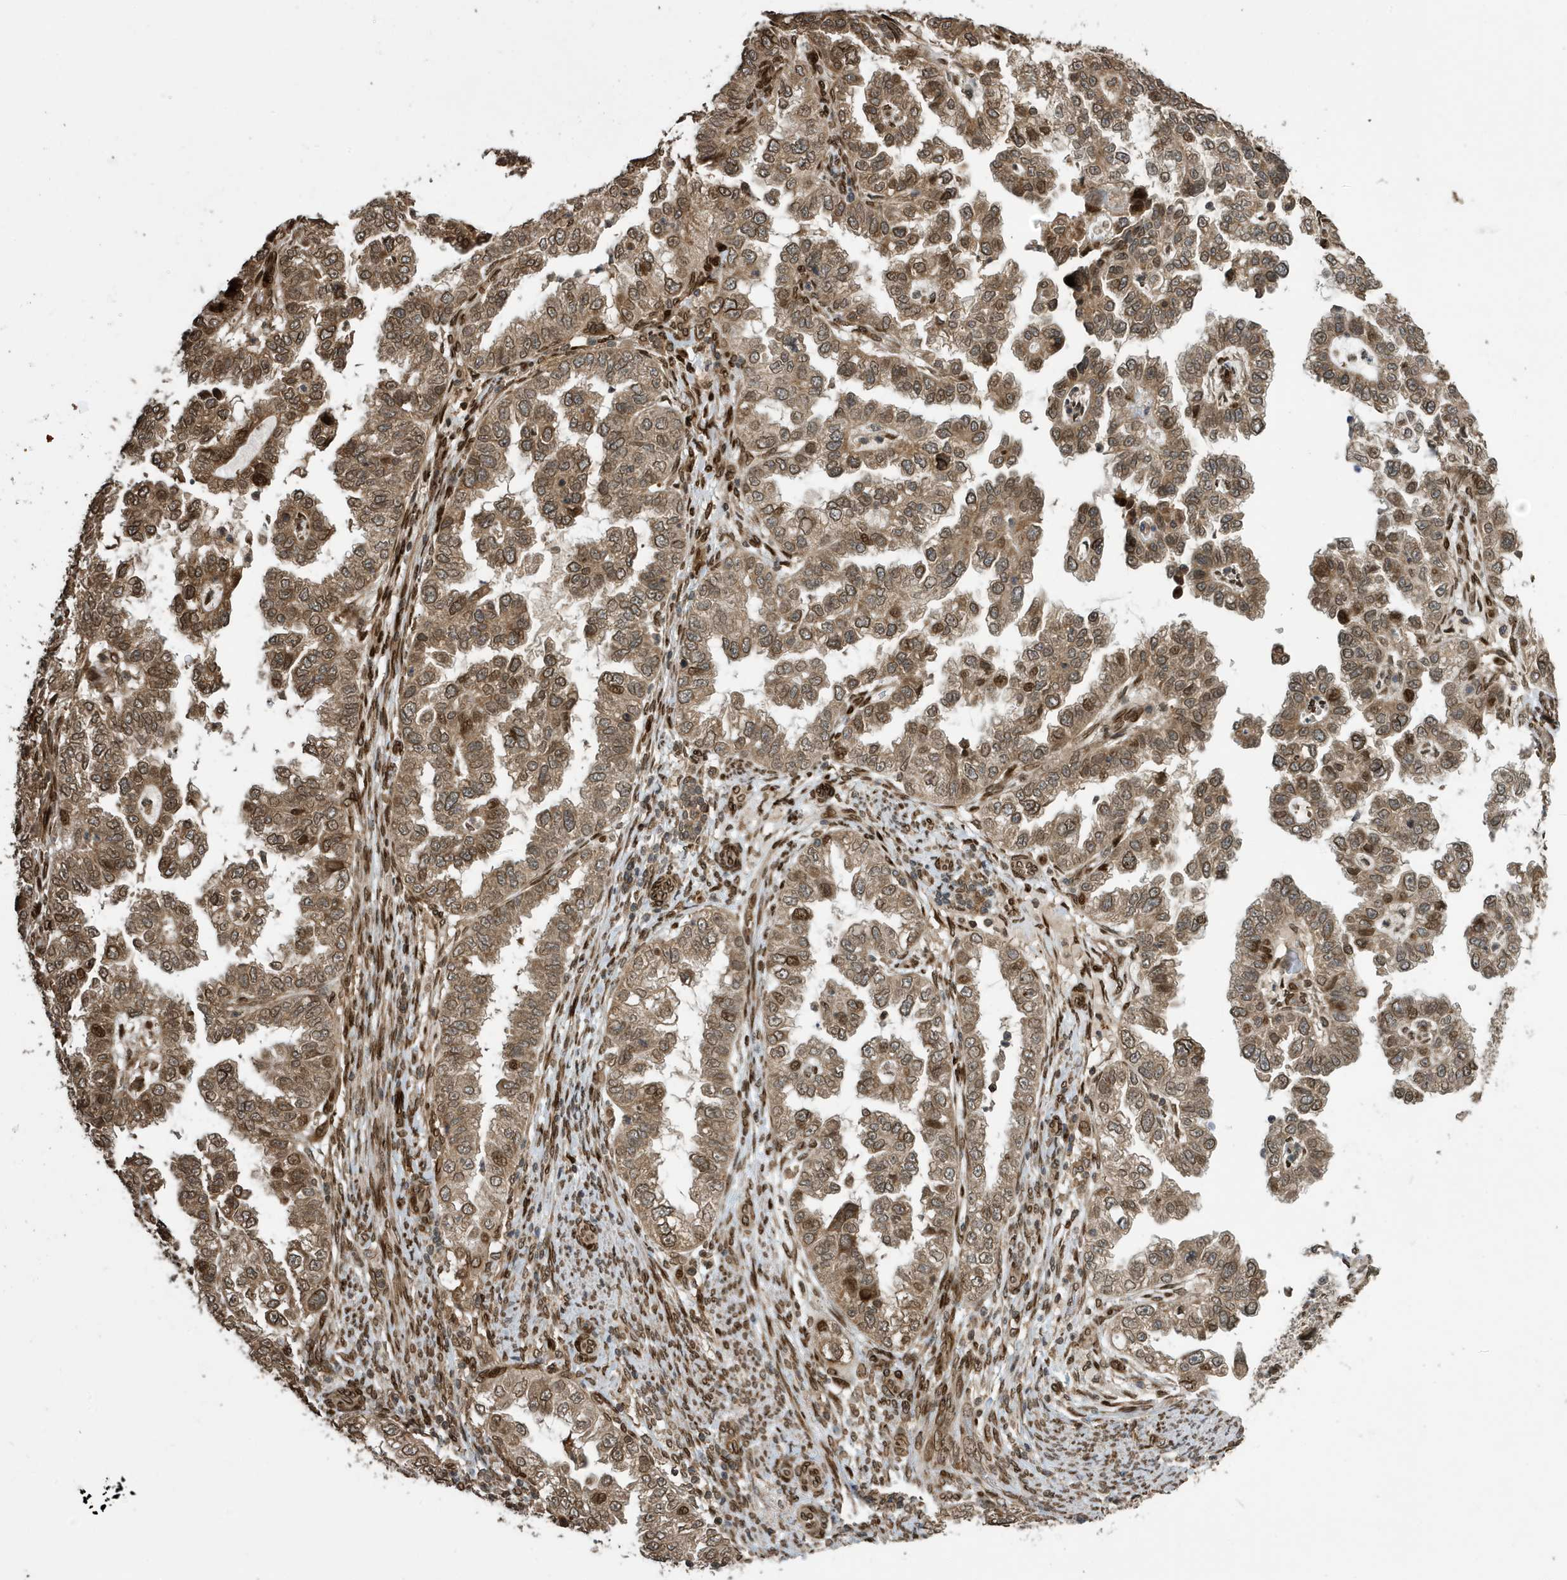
{"staining": {"intensity": "moderate", "quantity": ">75%", "location": "cytoplasmic/membranous,nuclear"}, "tissue": "endometrial cancer", "cell_type": "Tumor cells", "image_type": "cancer", "snomed": [{"axis": "morphology", "description": "Adenocarcinoma, NOS"}, {"axis": "topography", "description": "Endometrium"}], "caption": "Moderate cytoplasmic/membranous and nuclear protein staining is identified in approximately >75% of tumor cells in endometrial adenocarcinoma. The staining is performed using DAB (3,3'-diaminobenzidine) brown chromogen to label protein expression. The nuclei are counter-stained blue using hematoxylin.", "gene": "DUSP18", "patient": {"sex": "female", "age": 85}}